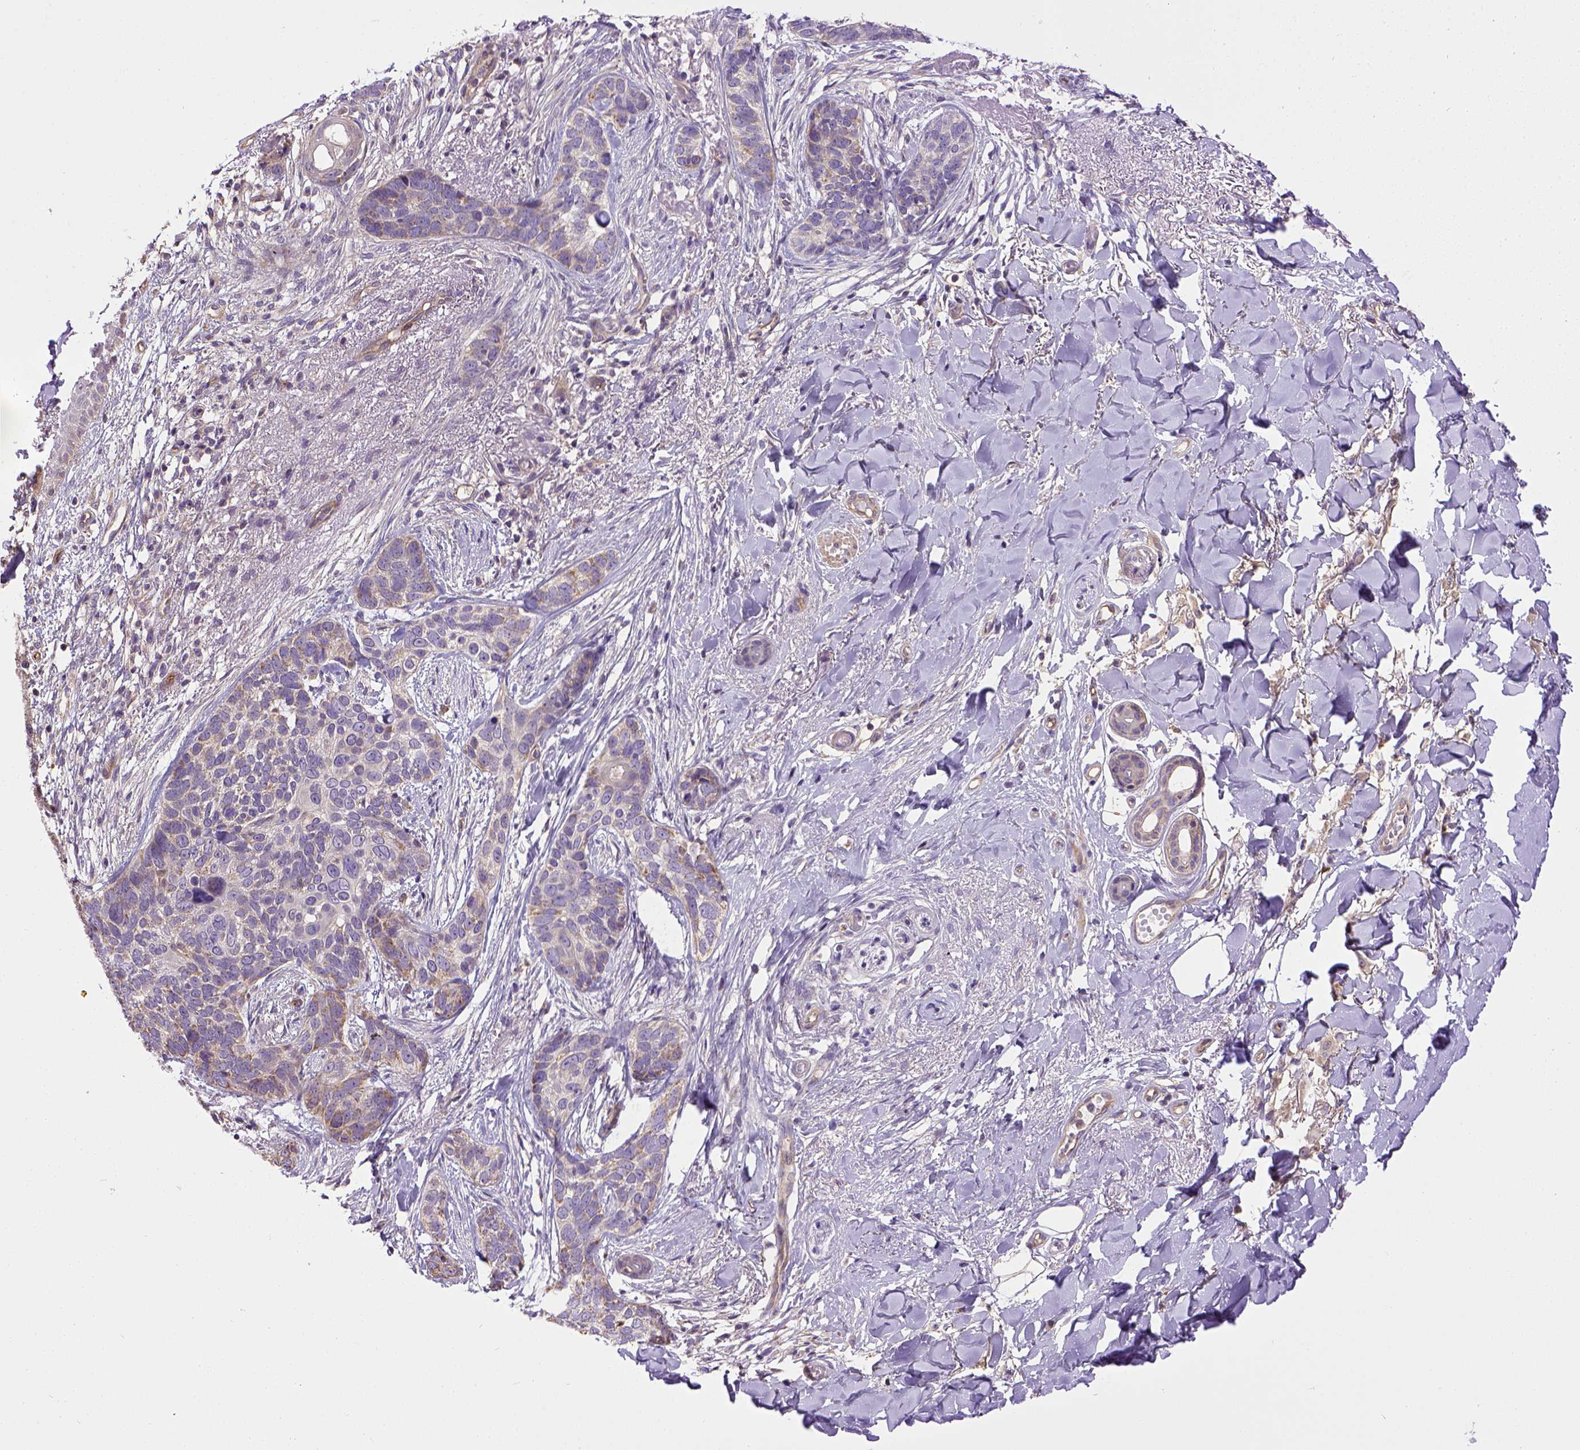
{"staining": {"intensity": "moderate", "quantity": "<25%", "location": "cytoplasmic/membranous"}, "tissue": "skin cancer", "cell_type": "Tumor cells", "image_type": "cancer", "snomed": [{"axis": "morphology", "description": "Normal tissue, NOS"}, {"axis": "morphology", "description": "Basal cell carcinoma"}, {"axis": "topography", "description": "Skin"}], "caption": "Immunohistochemistry (IHC) (DAB (3,3'-diaminobenzidine)) staining of human basal cell carcinoma (skin) reveals moderate cytoplasmic/membranous protein expression in approximately <25% of tumor cells. The protein of interest is stained brown, and the nuclei are stained in blue (DAB (3,3'-diaminobenzidine) IHC with brightfield microscopy, high magnification).", "gene": "ENG", "patient": {"sex": "male", "age": 84}}